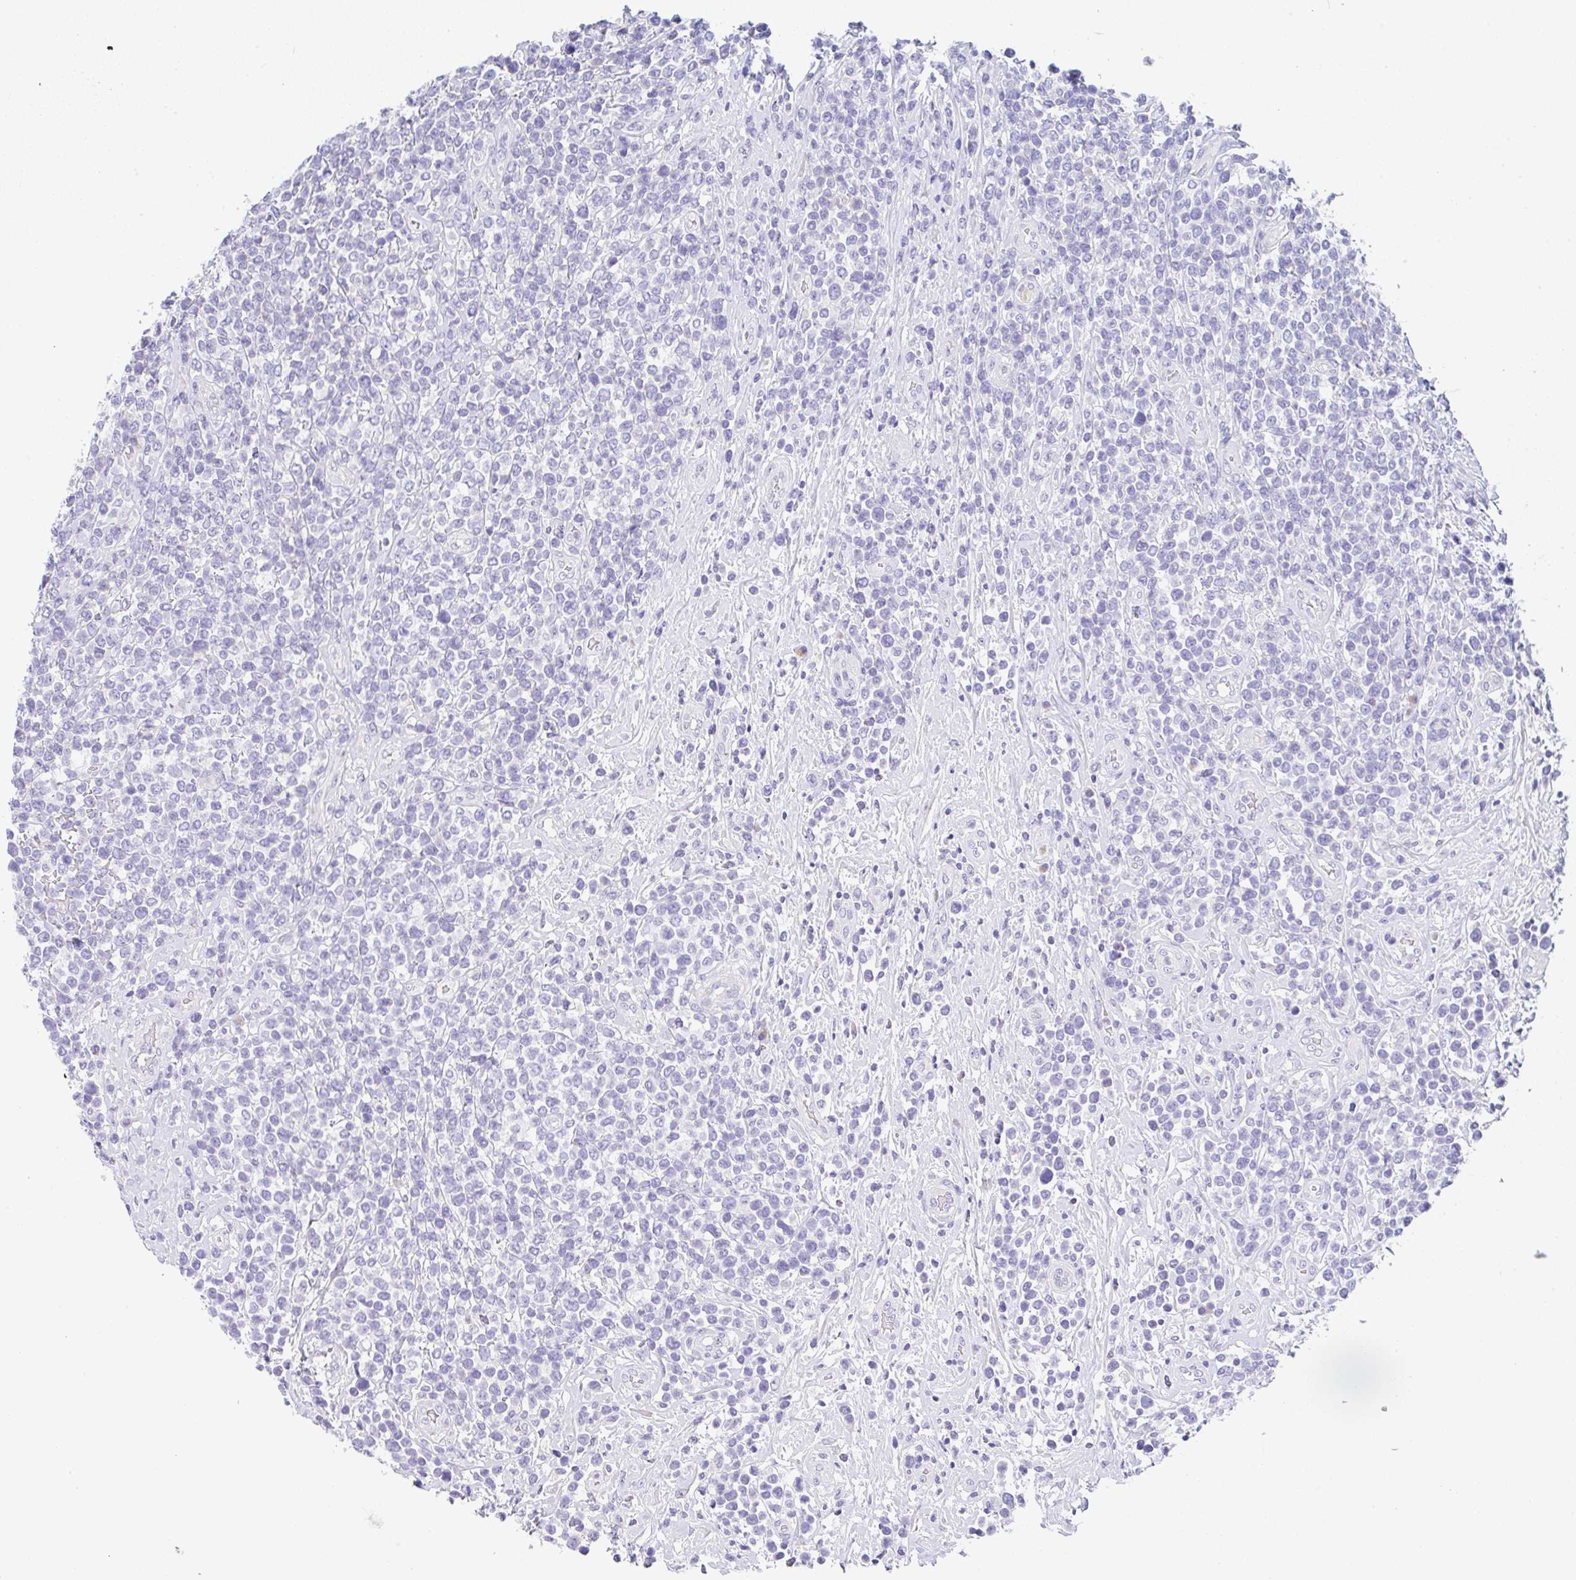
{"staining": {"intensity": "negative", "quantity": "none", "location": "none"}, "tissue": "lymphoma", "cell_type": "Tumor cells", "image_type": "cancer", "snomed": [{"axis": "morphology", "description": "Malignant lymphoma, non-Hodgkin's type, High grade"}, {"axis": "topography", "description": "Soft tissue"}], "caption": "High-grade malignant lymphoma, non-Hodgkin's type was stained to show a protein in brown. There is no significant staining in tumor cells. Nuclei are stained in blue.", "gene": "SERPINE3", "patient": {"sex": "female", "age": 56}}